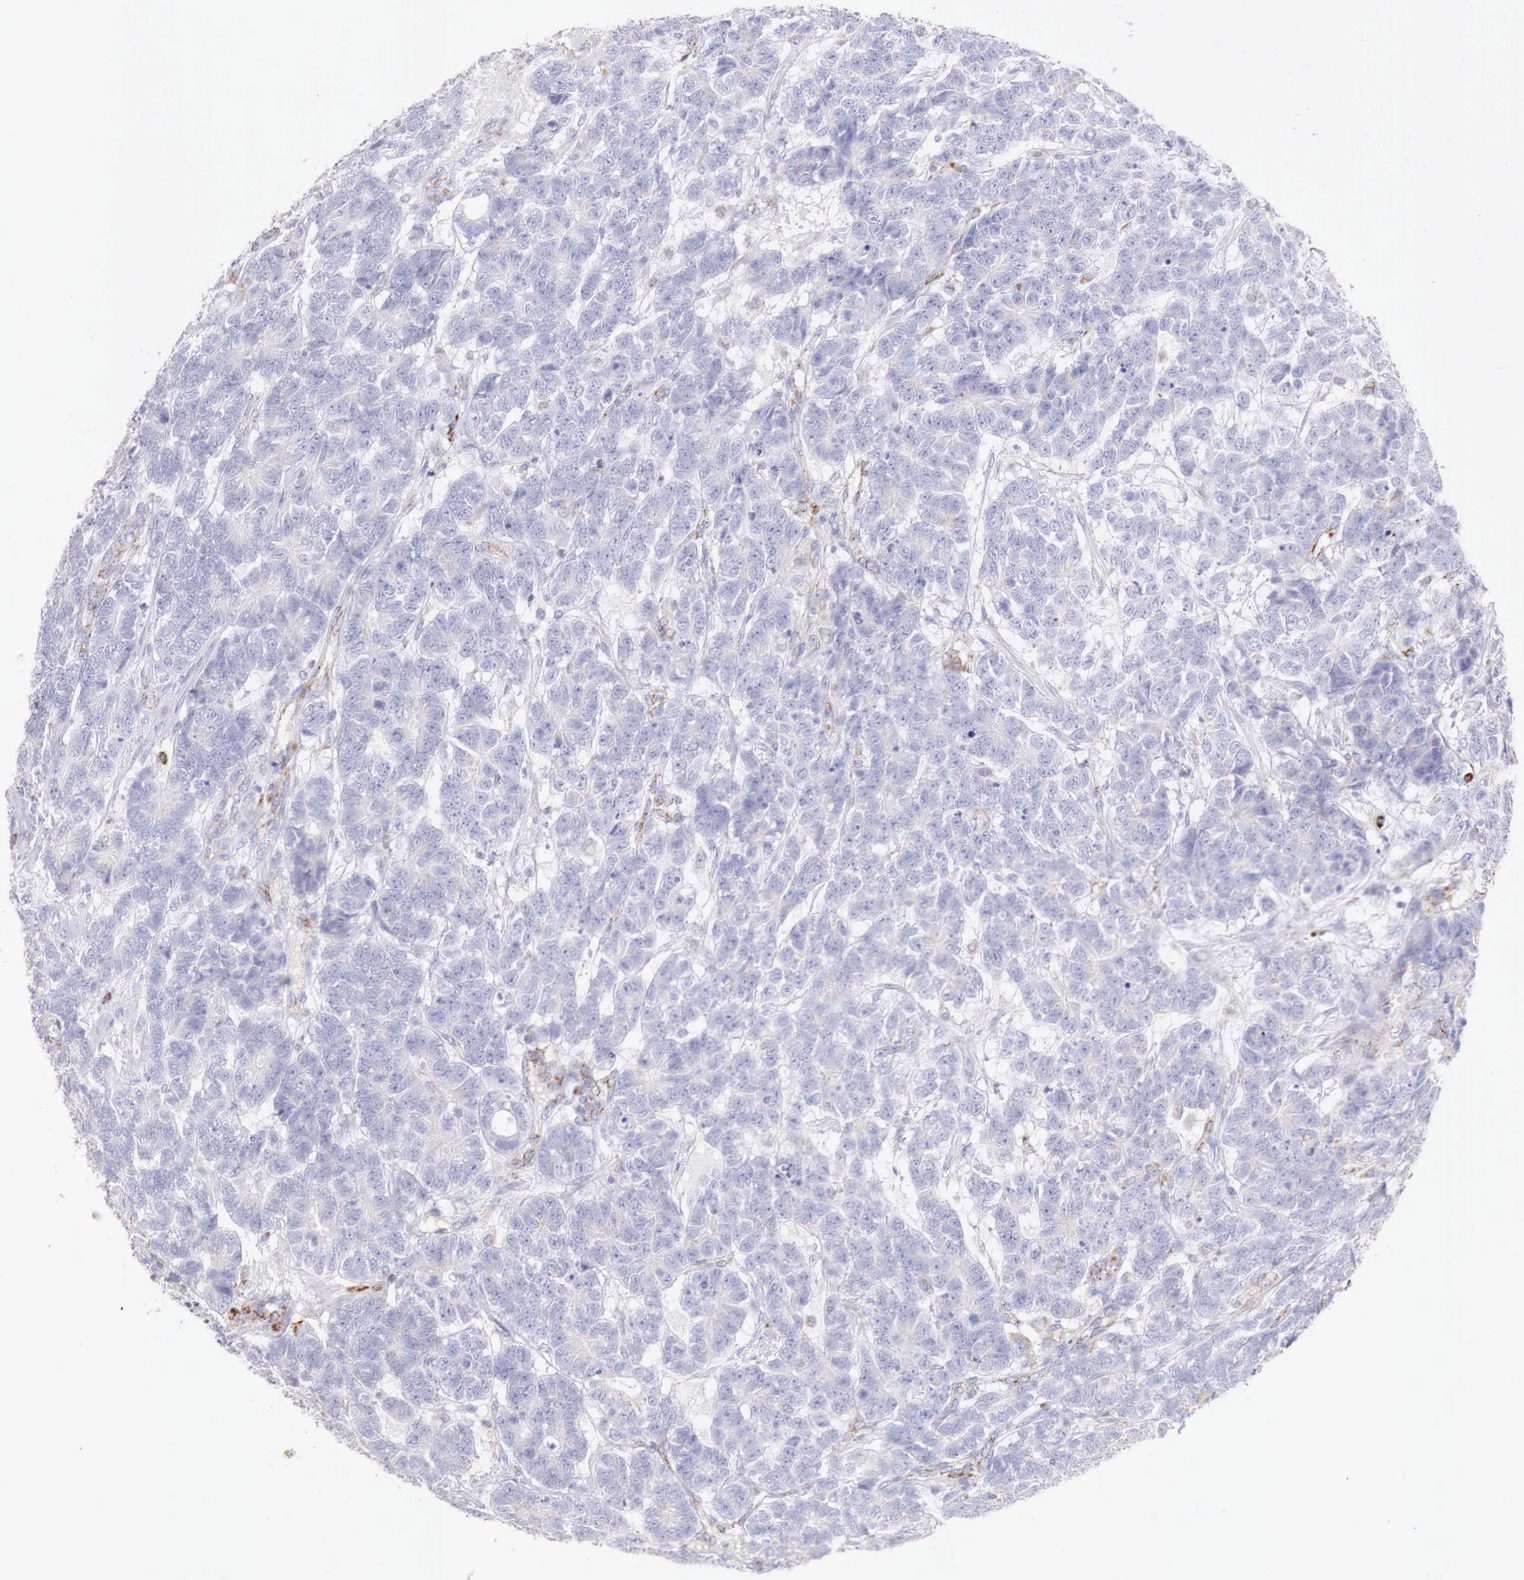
{"staining": {"intensity": "negative", "quantity": "none", "location": "none"}, "tissue": "testis cancer", "cell_type": "Tumor cells", "image_type": "cancer", "snomed": [{"axis": "morphology", "description": "Carcinoma, Embryonal, NOS"}, {"axis": "topography", "description": "Testis"}], "caption": "Micrograph shows no protein staining in tumor cells of testis cancer tissue. (Brightfield microscopy of DAB immunohistochemistry (IHC) at high magnification).", "gene": "IDH3G", "patient": {"sex": "male", "age": 26}}